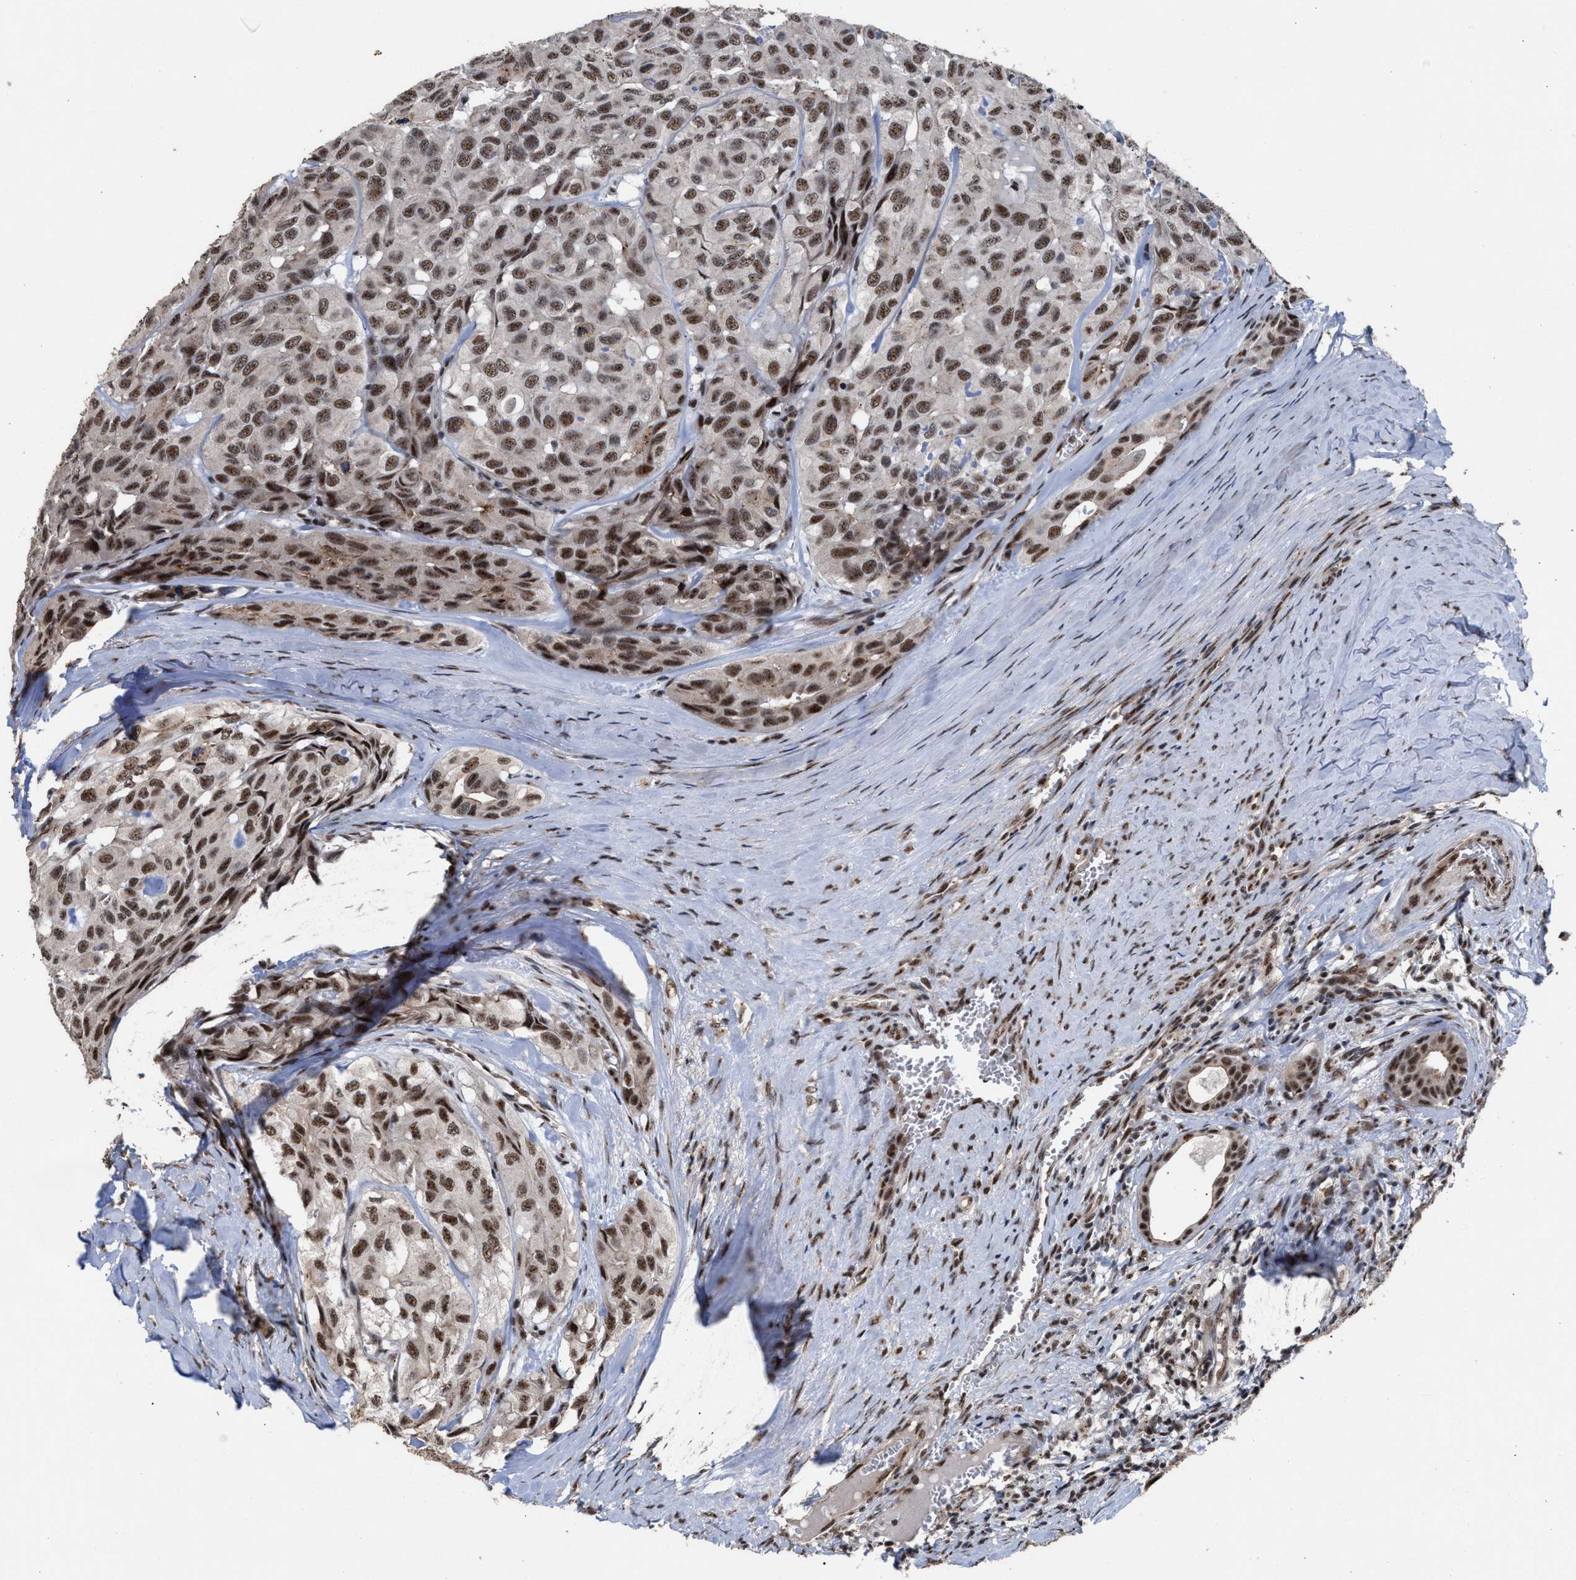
{"staining": {"intensity": "strong", "quantity": ">75%", "location": "nuclear"}, "tissue": "head and neck cancer", "cell_type": "Tumor cells", "image_type": "cancer", "snomed": [{"axis": "morphology", "description": "Adenocarcinoma, NOS"}, {"axis": "topography", "description": "Salivary gland, NOS"}, {"axis": "topography", "description": "Head-Neck"}], "caption": "Immunohistochemical staining of human head and neck cancer exhibits strong nuclear protein positivity in about >75% of tumor cells. The staining is performed using DAB brown chromogen to label protein expression. The nuclei are counter-stained blue using hematoxylin.", "gene": "EIF4A3", "patient": {"sex": "female", "age": 76}}